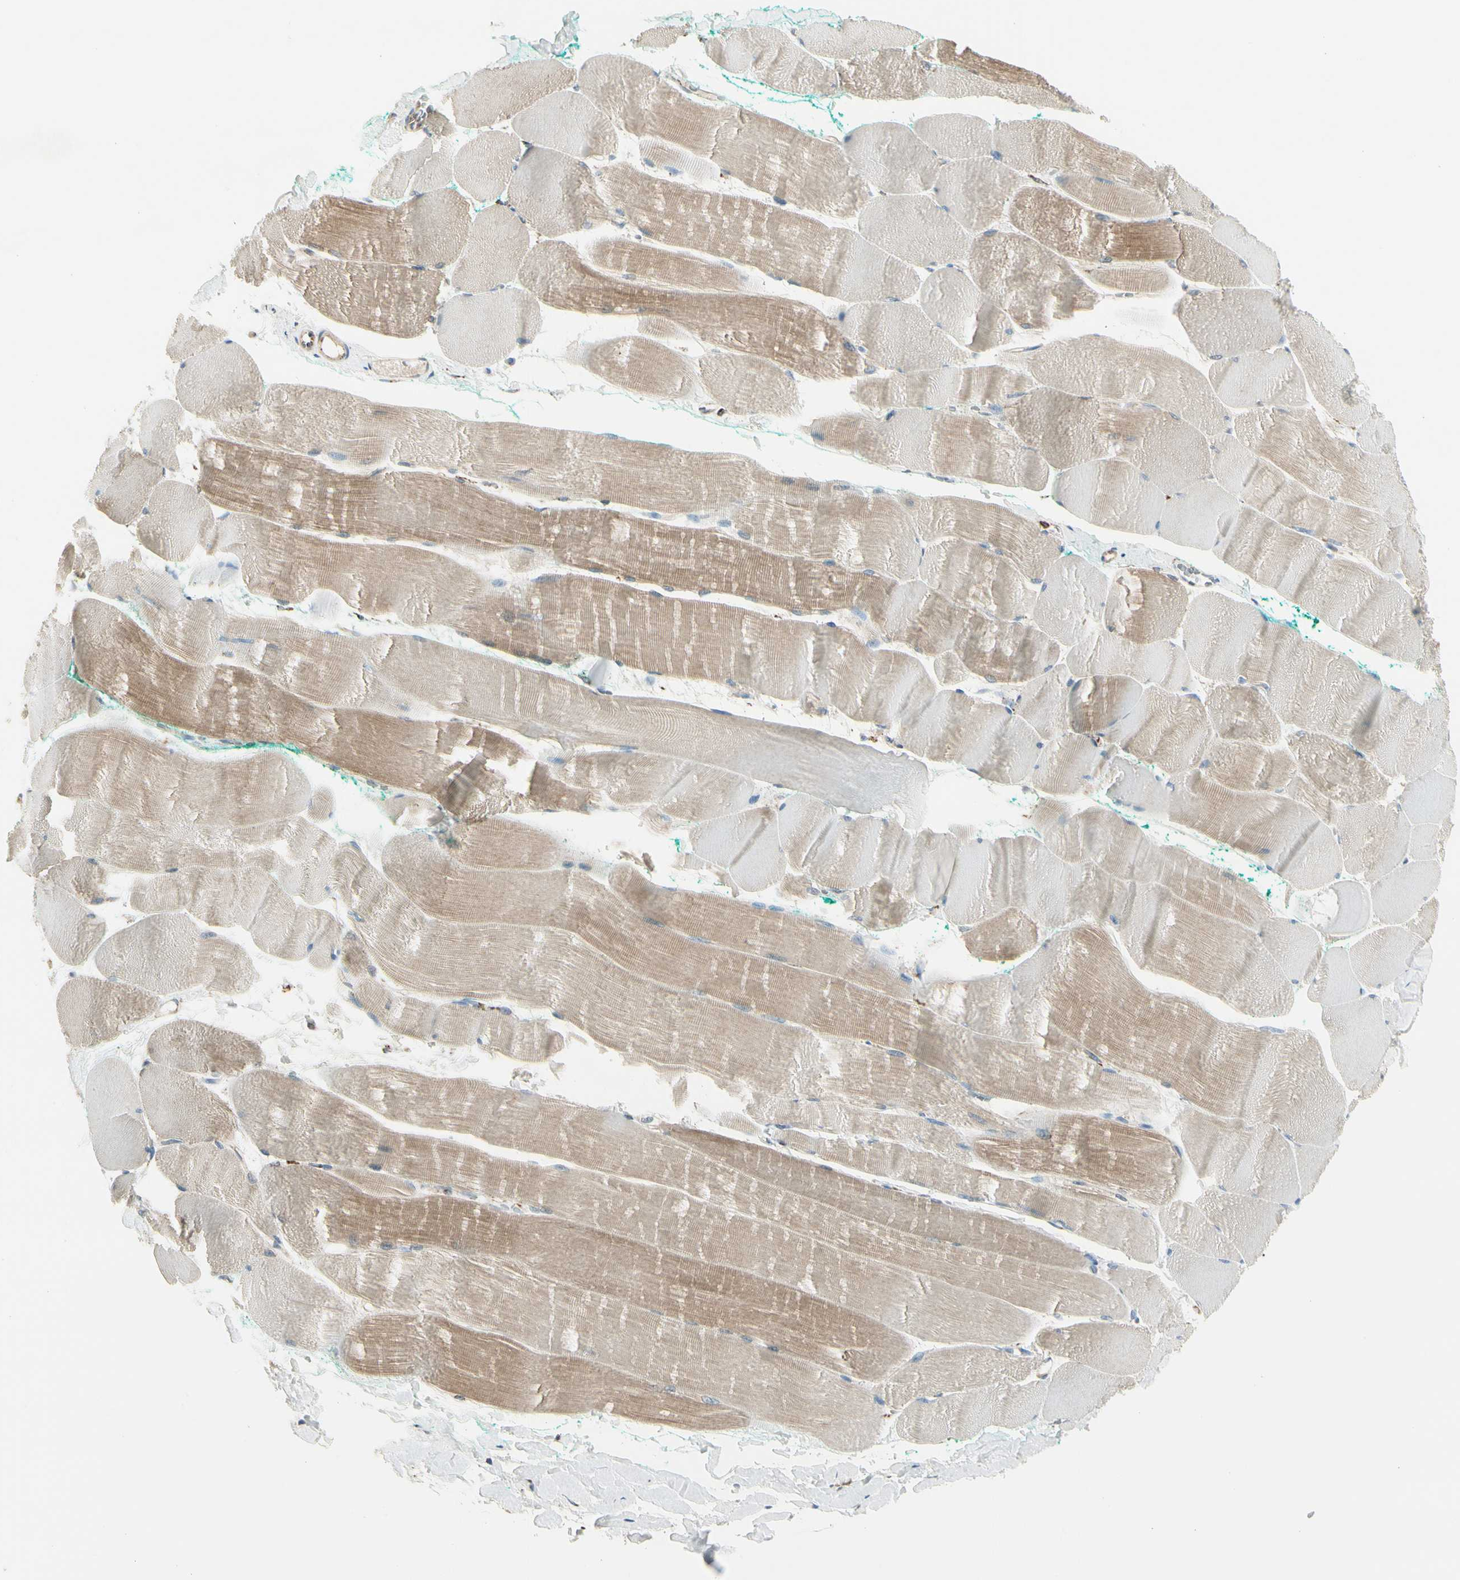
{"staining": {"intensity": "moderate", "quantity": "25%-75%", "location": "cytoplasmic/membranous"}, "tissue": "skeletal muscle", "cell_type": "Myocytes", "image_type": "normal", "snomed": [{"axis": "morphology", "description": "Normal tissue, NOS"}, {"axis": "morphology", "description": "Squamous cell carcinoma, NOS"}, {"axis": "topography", "description": "Skeletal muscle"}], "caption": "Immunohistochemistry (DAB (3,3'-diaminobenzidine)) staining of normal human skeletal muscle reveals moderate cytoplasmic/membranous protein positivity in about 25%-75% of myocytes.", "gene": "ME2", "patient": {"sex": "male", "age": 51}}